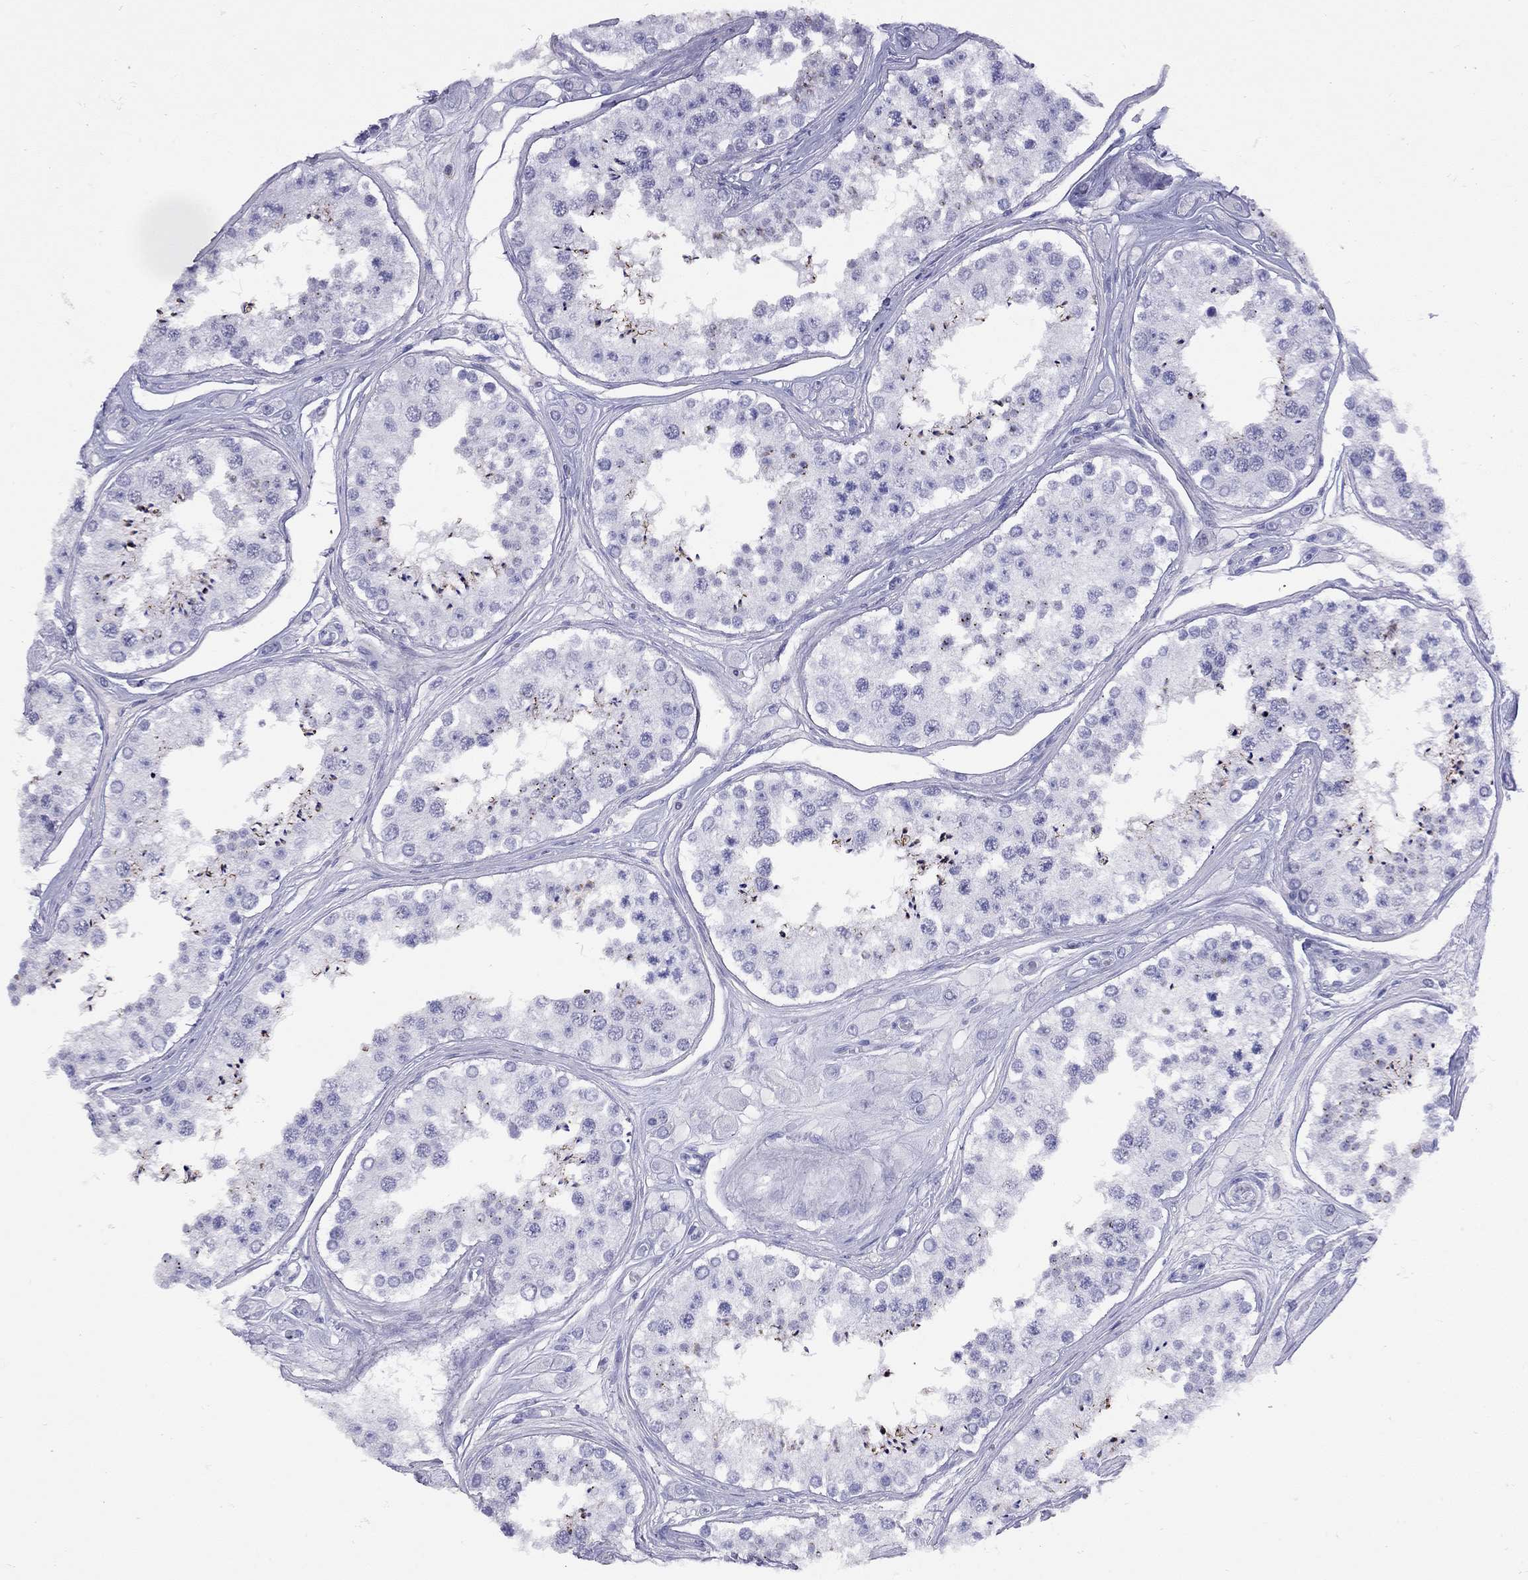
{"staining": {"intensity": "negative", "quantity": "none", "location": "none"}, "tissue": "testis", "cell_type": "Cells in seminiferous ducts", "image_type": "normal", "snomed": [{"axis": "morphology", "description": "Normal tissue, NOS"}, {"axis": "topography", "description": "Testis"}], "caption": "This is an IHC micrograph of unremarkable testis. There is no staining in cells in seminiferous ducts.", "gene": "GRIA2", "patient": {"sex": "male", "age": 25}}